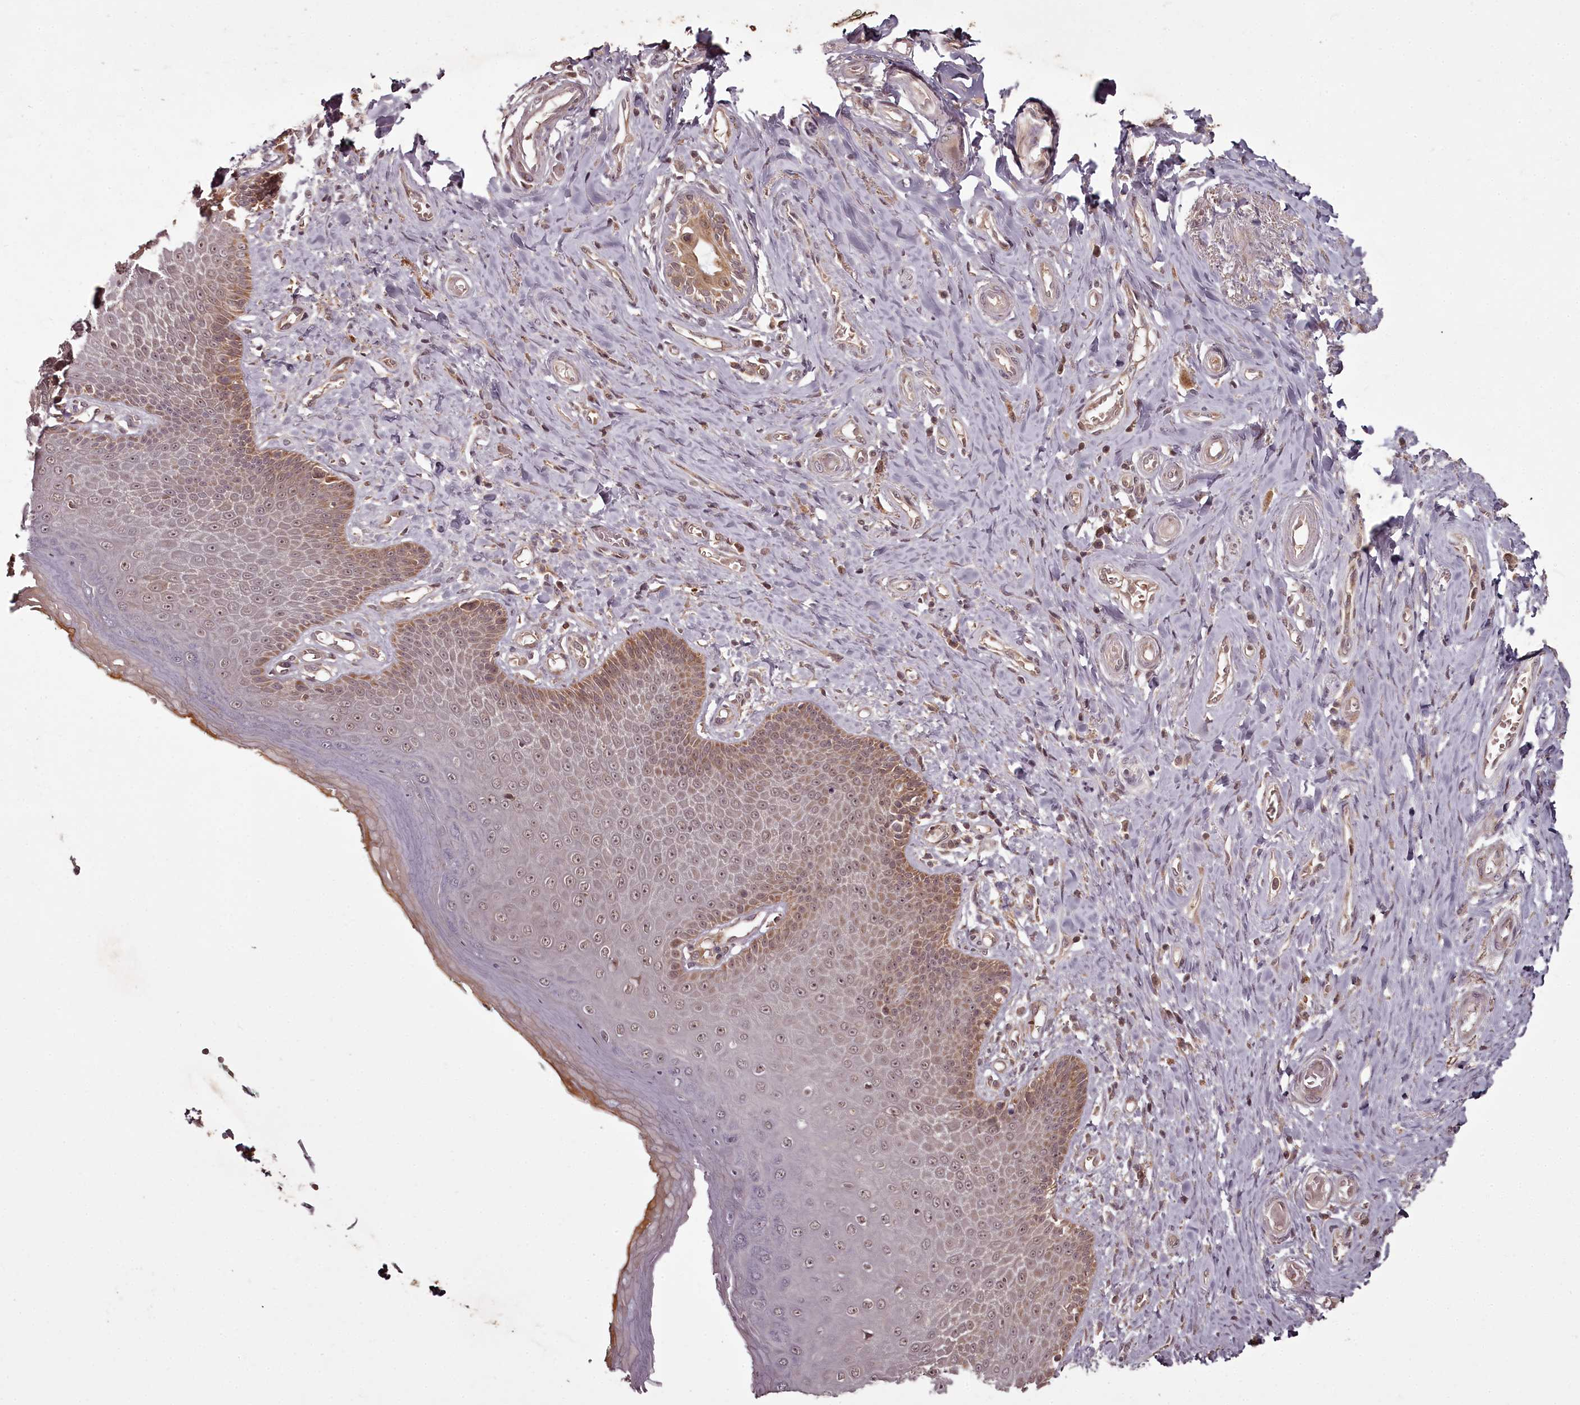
{"staining": {"intensity": "moderate", "quantity": ">75%", "location": "cytoplasmic/membranous"}, "tissue": "skin", "cell_type": "Epidermal cells", "image_type": "normal", "snomed": [{"axis": "morphology", "description": "Normal tissue, NOS"}, {"axis": "topography", "description": "Anal"}], "caption": "This histopathology image demonstrates immunohistochemistry (IHC) staining of normal skin, with medium moderate cytoplasmic/membranous positivity in about >75% of epidermal cells.", "gene": "PCBP2", "patient": {"sex": "male", "age": 78}}